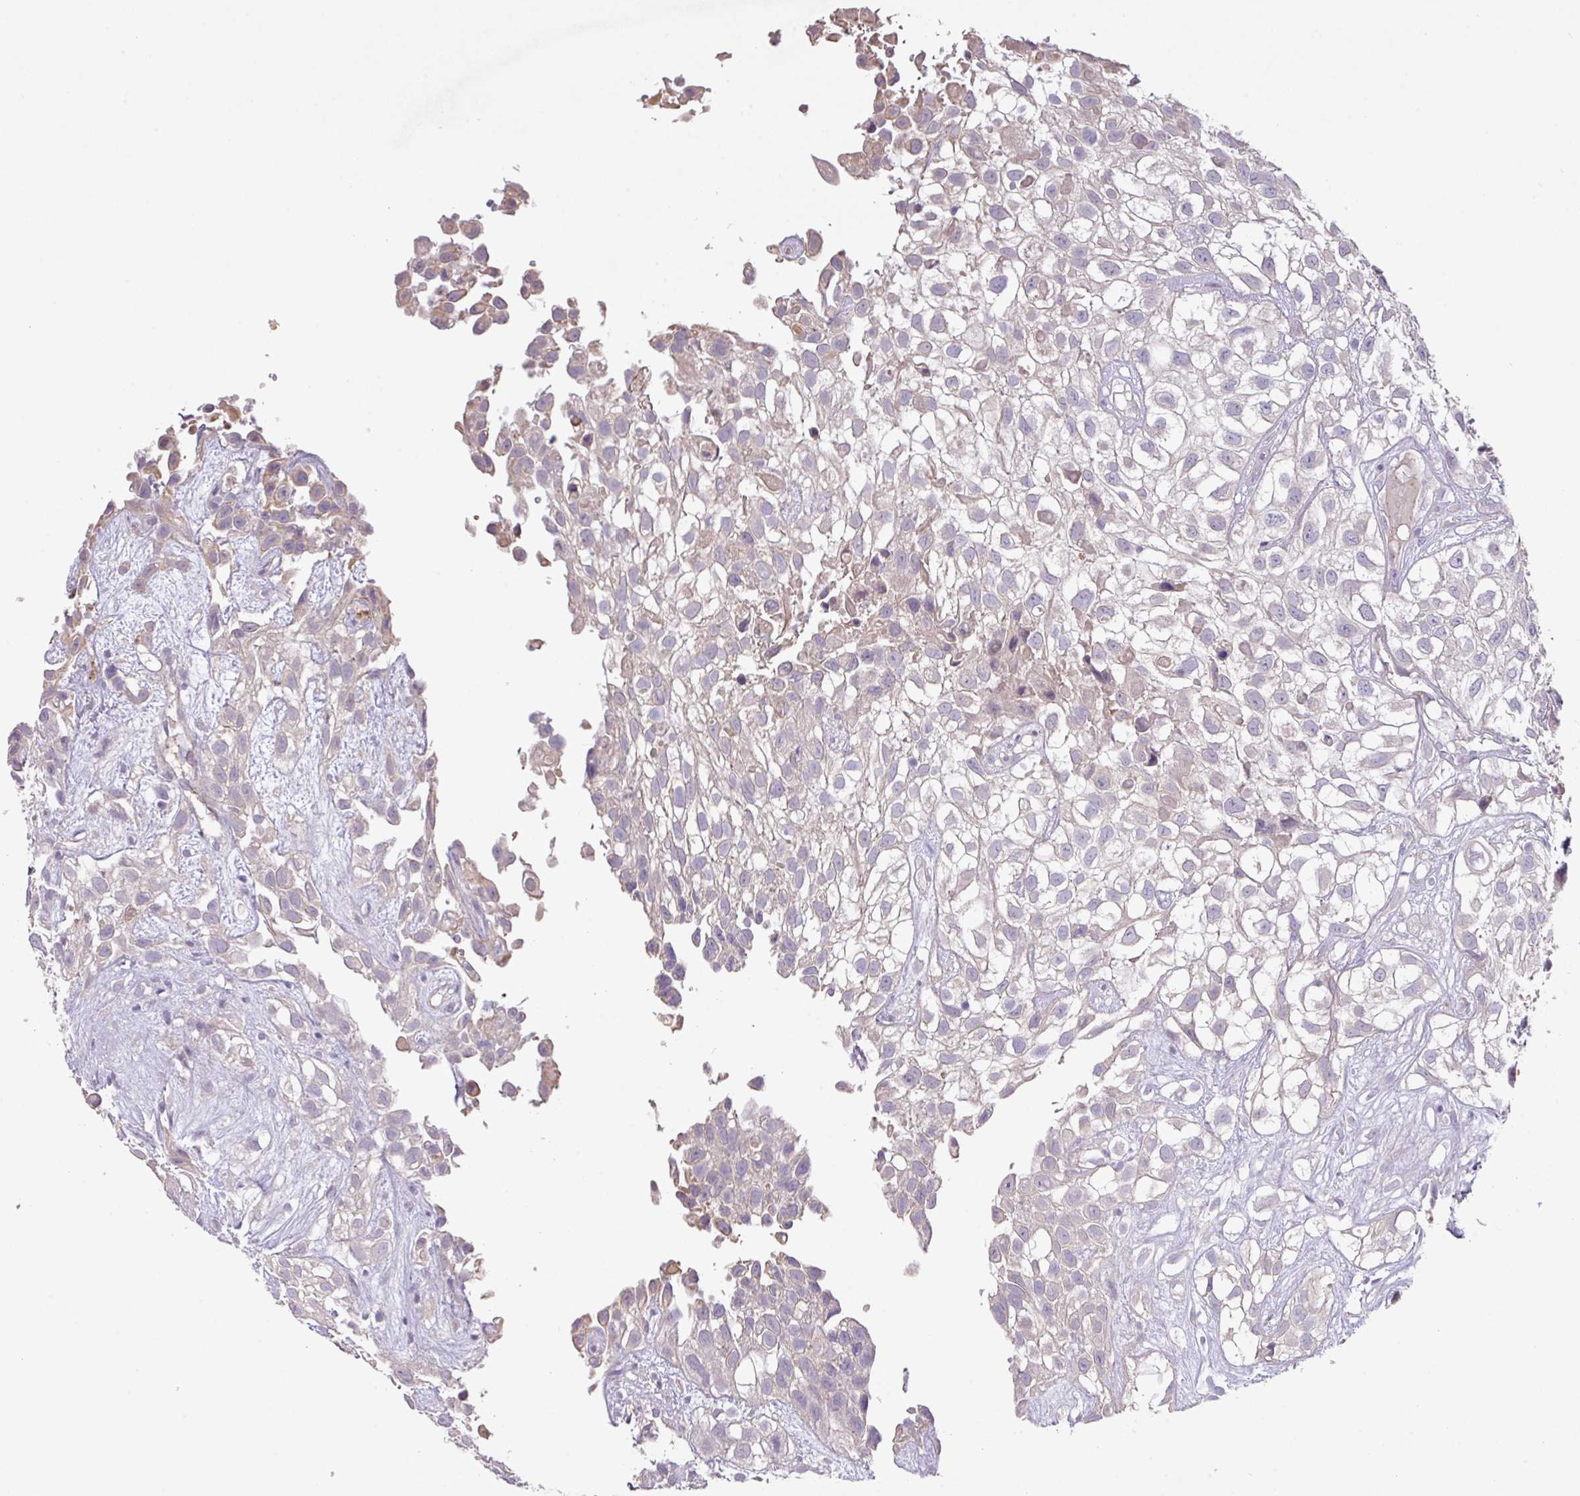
{"staining": {"intensity": "weak", "quantity": "<25%", "location": "cytoplasmic/membranous"}, "tissue": "urothelial cancer", "cell_type": "Tumor cells", "image_type": "cancer", "snomed": [{"axis": "morphology", "description": "Urothelial carcinoma, High grade"}, {"axis": "topography", "description": "Urinary bladder"}], "caption": "DAB immunohistochemical staining of high-grade urothelial carcinoma reveals no significant staining in tumor cells. Nuclei are stained in blue.", "gene": "PRADC1", "patient": {"sex": "male", "age": 56}}